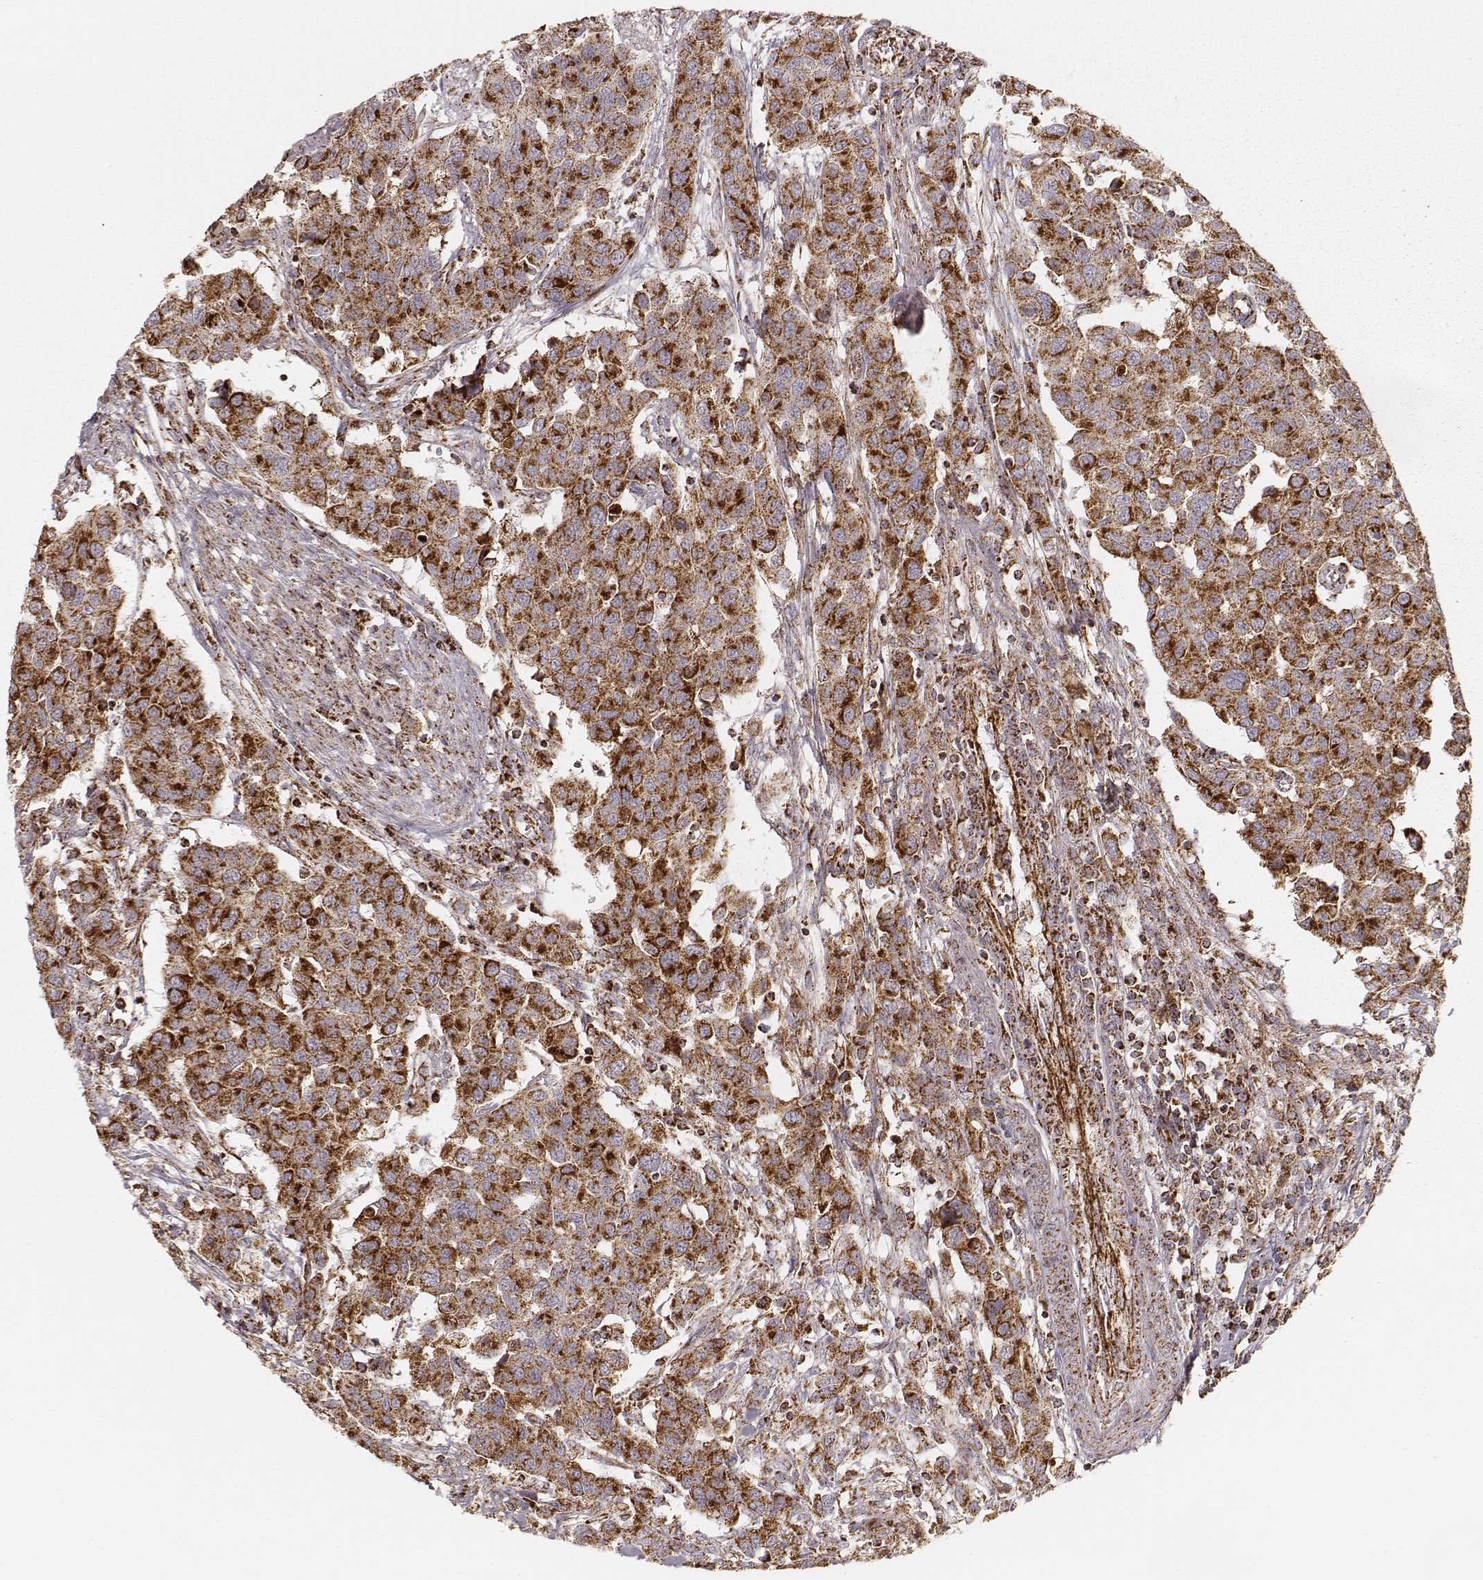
{"staining": {"intensity": "strong", "quantity": ">75%", "location": "cytoplasmic/membranous"}, "tissue": "urothelial cancer", "cell_type": "Tumor cells", "image_type": "cancer", "snomed": [{"axis": "morphology", "description": "Urothelial carcinoma, High grade"}, {"axis": "topography", "description": "Urinary bladder"}], "caption": "Protein analysis of urothelial cancer tissue shows strong cytoplasmic/membranous staining in approximately >75% of tumor cells.", "gene": "CS", "patient": {"sex": "female", "age": 58}}